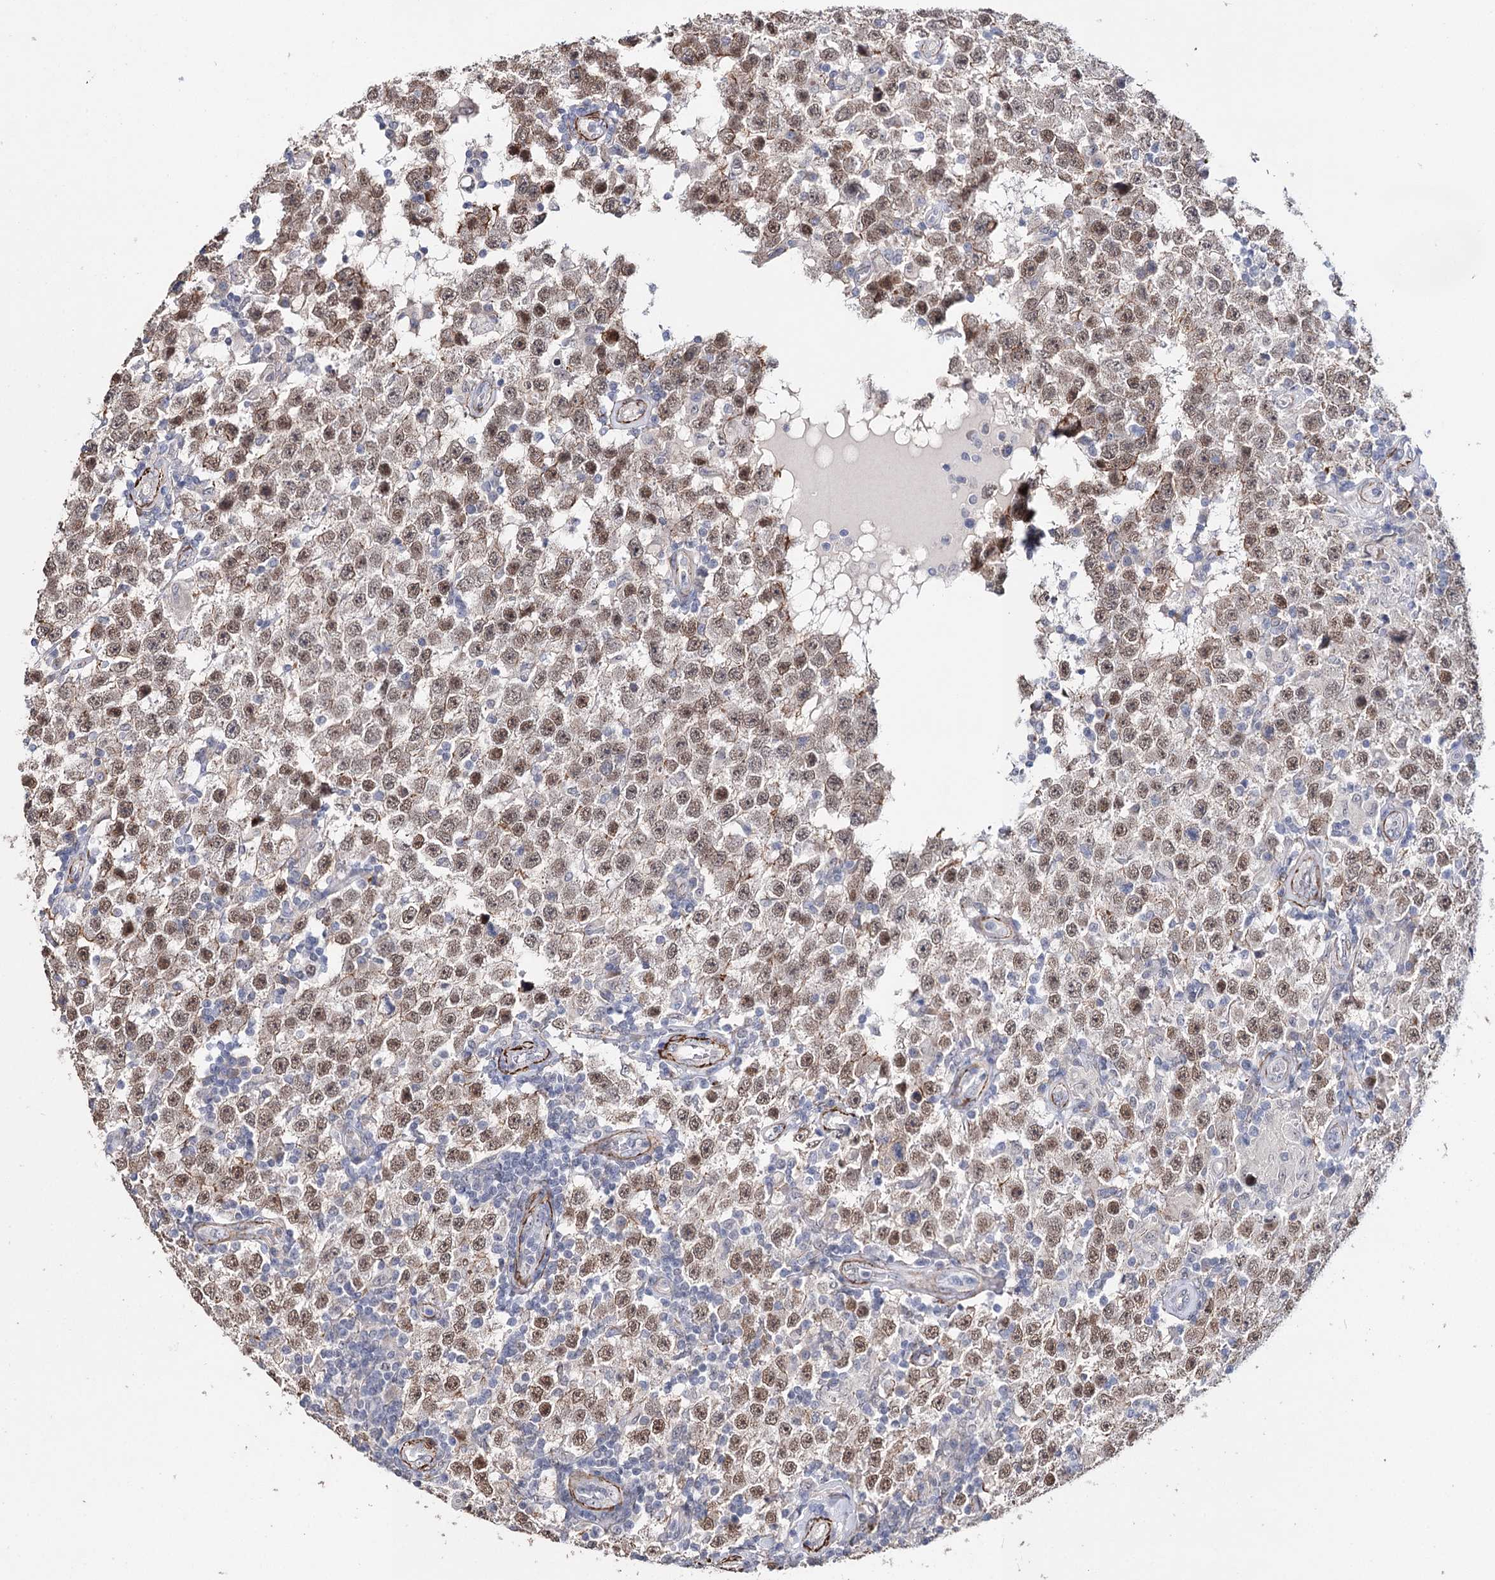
{"staining": {"intensity": "moderate", "quantity": ">75%", "location": "nuclear"}, "tissue": "testis cancer", "cell_type": "Tumor cells", "image_type": "cancer", "snomed": [{"axis": "morphology", "description": "Normal tissue, NOS"}, {"axis": "morphology", "description": "Urothelial carcinoma, High grade"}, {"axis": "morphology", "description": "Seminoma, NOS"}, {"axis": "morphology", "description": "Carcinoma, Embryonal, NOS"}, {"axis": "topography", "description": "Urinary bladder"}, {"axis": "topography", "description": "Testis"}], "caption": "About >75% of tumor cells in testis high-grade urothelial carcinoma reveal moderate nuclear protein staining as visualized by brown immunohistochemical staining.", "gene": "CFAP46", "patient": {"sex": "male", "age": 41}}